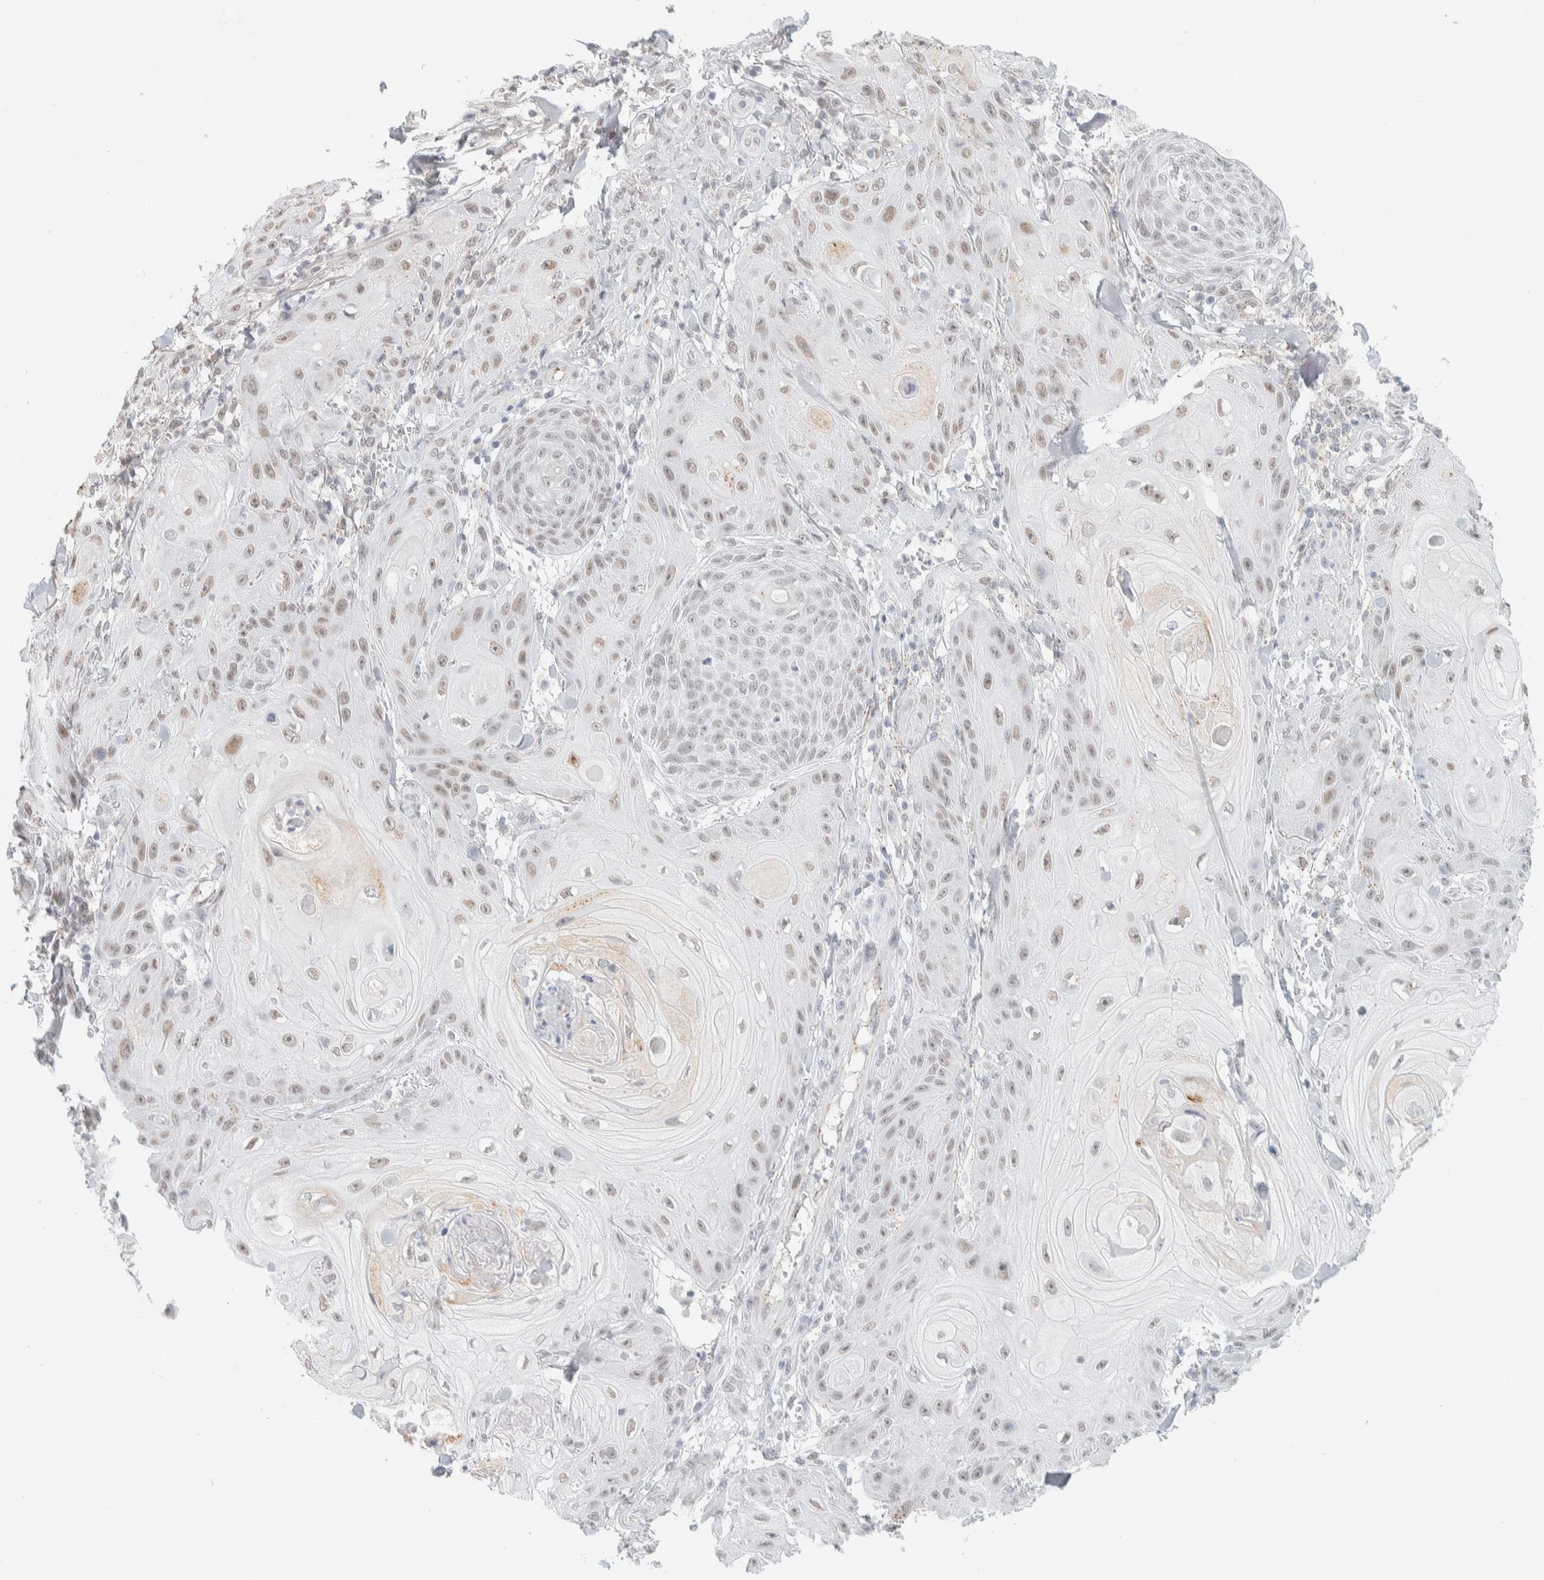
{"staining": {"intensity": "weak", "quantity": "25%-75%", "location": "nuclear"}, "tissue": "skin cancer", "cell_type": "Tumor cells", "image_type": "cancer", "snomed": [{"axis": "morphology", "description": "Squamous cell carcinoma, NOS"}, {"axis": "topography", "description": "Skin"}], "caption": "Skin squamous cell carcinoma was stained to show a protein in brown. There is low levels of weak nuclear expression in about 25%-75% of tumor cells.", "gene": "CDH17", "patient": {"sex": "male", "age": 74}}